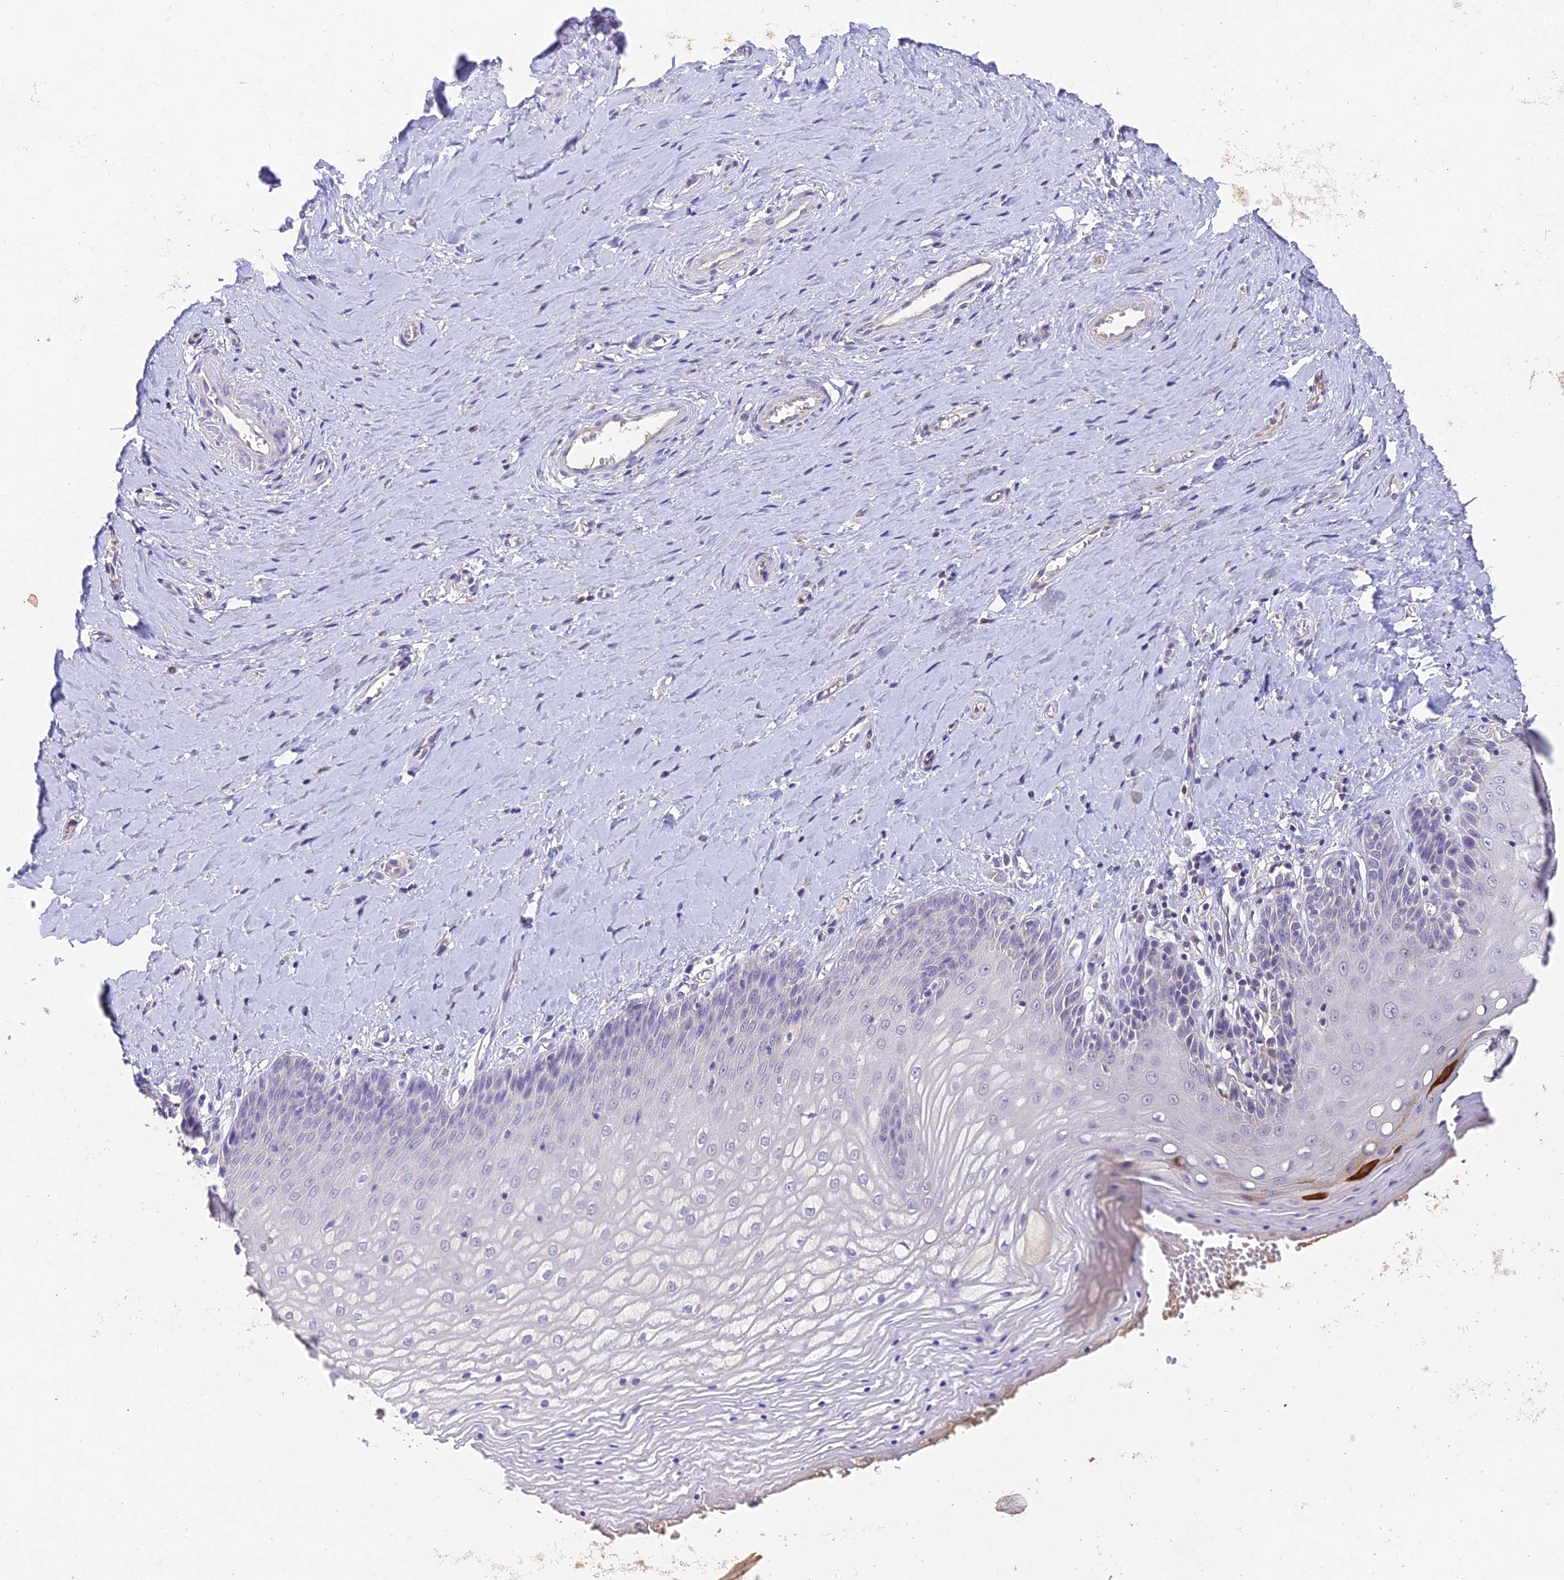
{"staining": {"intensity": "weak", "quantity": "<25%", "location": "nuclear"}, "tissue": "vagina", "cell_type": "Squamous epithelial cells", "image_type": "normal", "snomed": [{"axis": "morphology", "description": "Normal tissue, NOS"}, {"axis": "topography", "description": "Vagina"}], "caption": "There is no significant positivity in squamous epithelial cells of vagina. (DAB IHC with hematoxylin counter stain).", "gene": "ADAMTS13", "patient": {"sex": "female", "age": 65}}